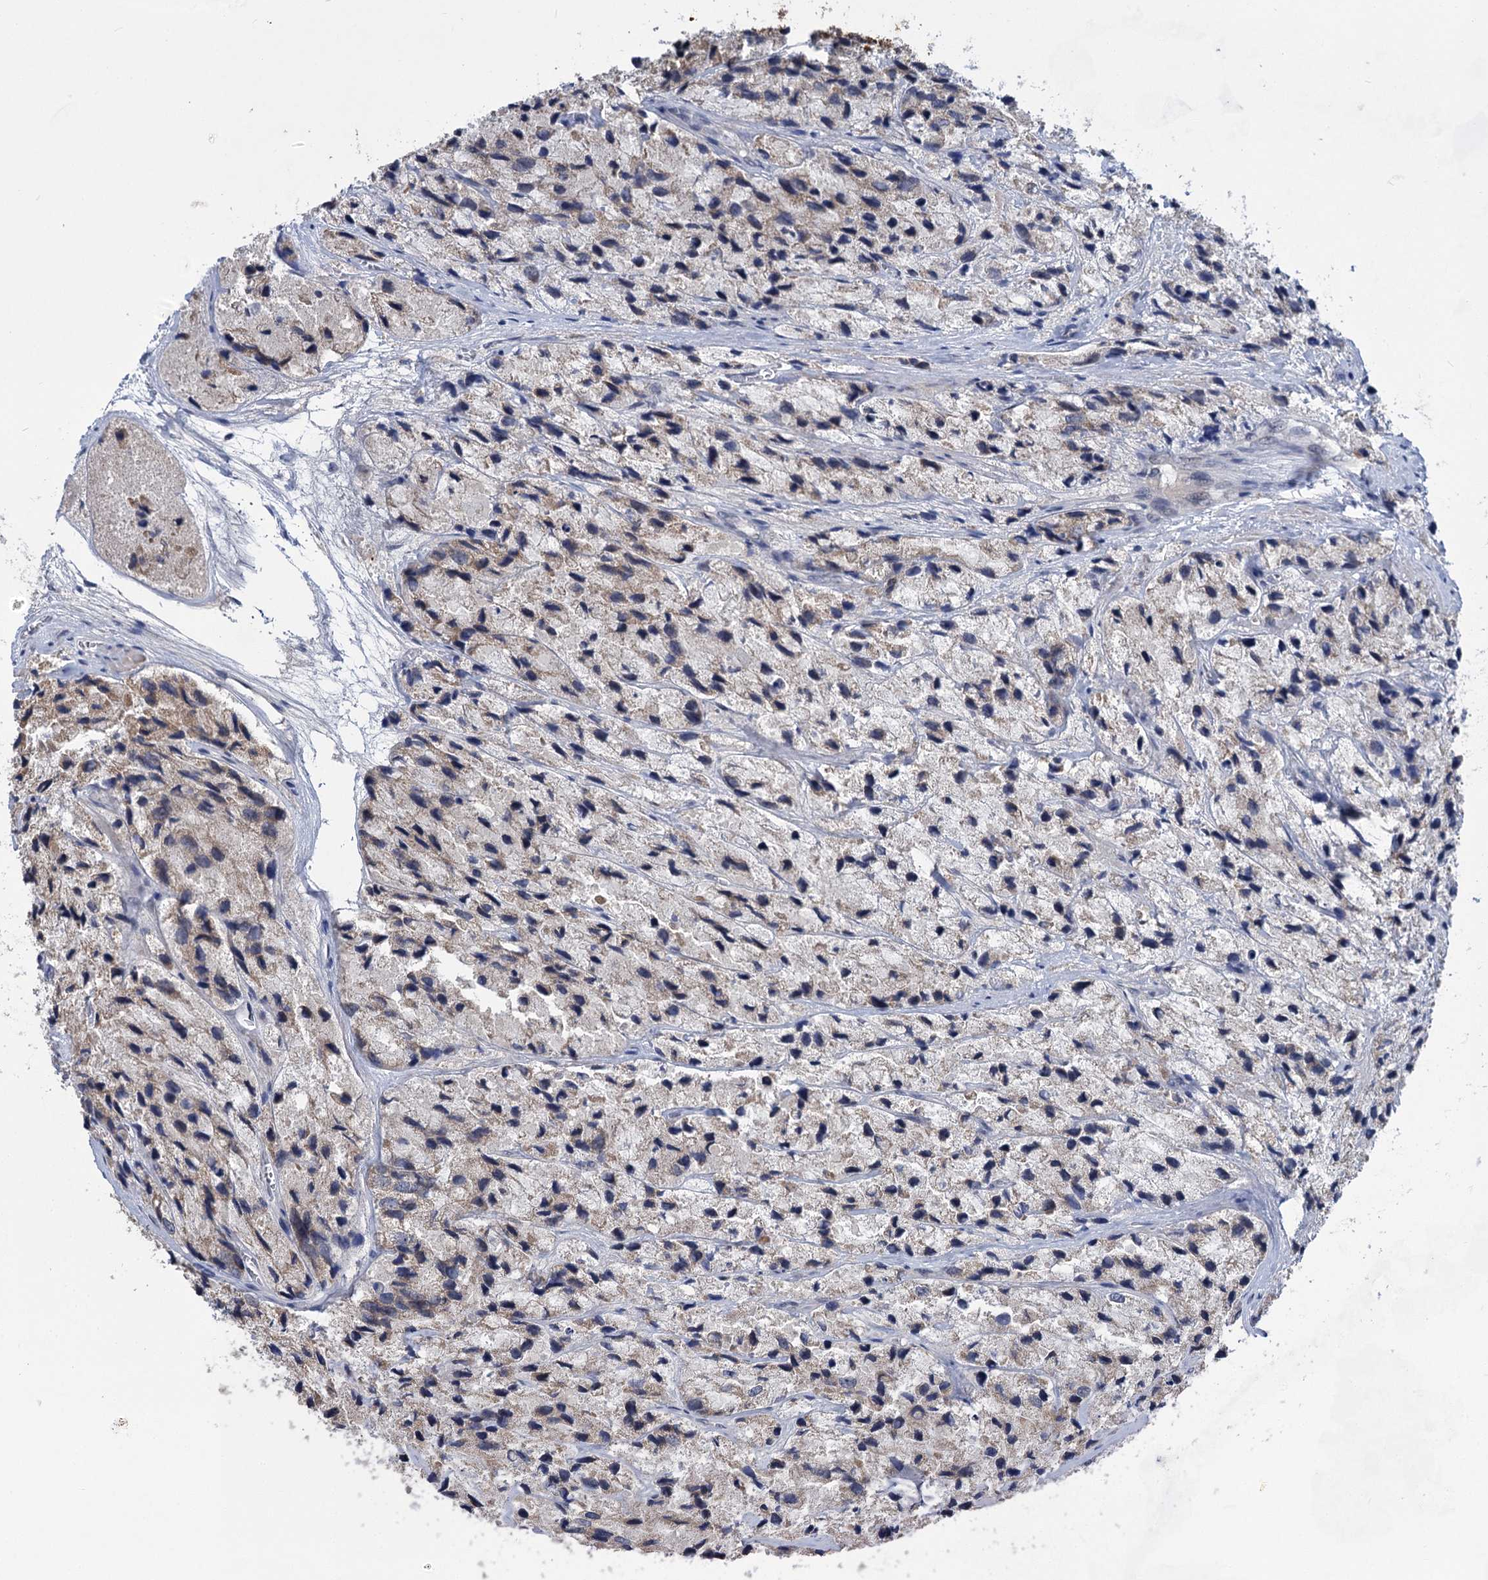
{"staining": {"intensity": "negative", "quantity": "none", "location": "none"}, "tissue": "prostate cancer", "cell_type": "Tumor cells", "image_type": "cancer", "snomed": [{"axis": "morphology", "description": "Adenocarcinoma, High grade"}, {"axis": "topography", "description": "Prostate"}], "caption": "Immunohistochemical staining of adenocarcinoma (high-grade) (prostate) exhibits no significant staining in tumor cells.", "gene": "TTC17", "patient": {"sex": "male", "age": 66}}